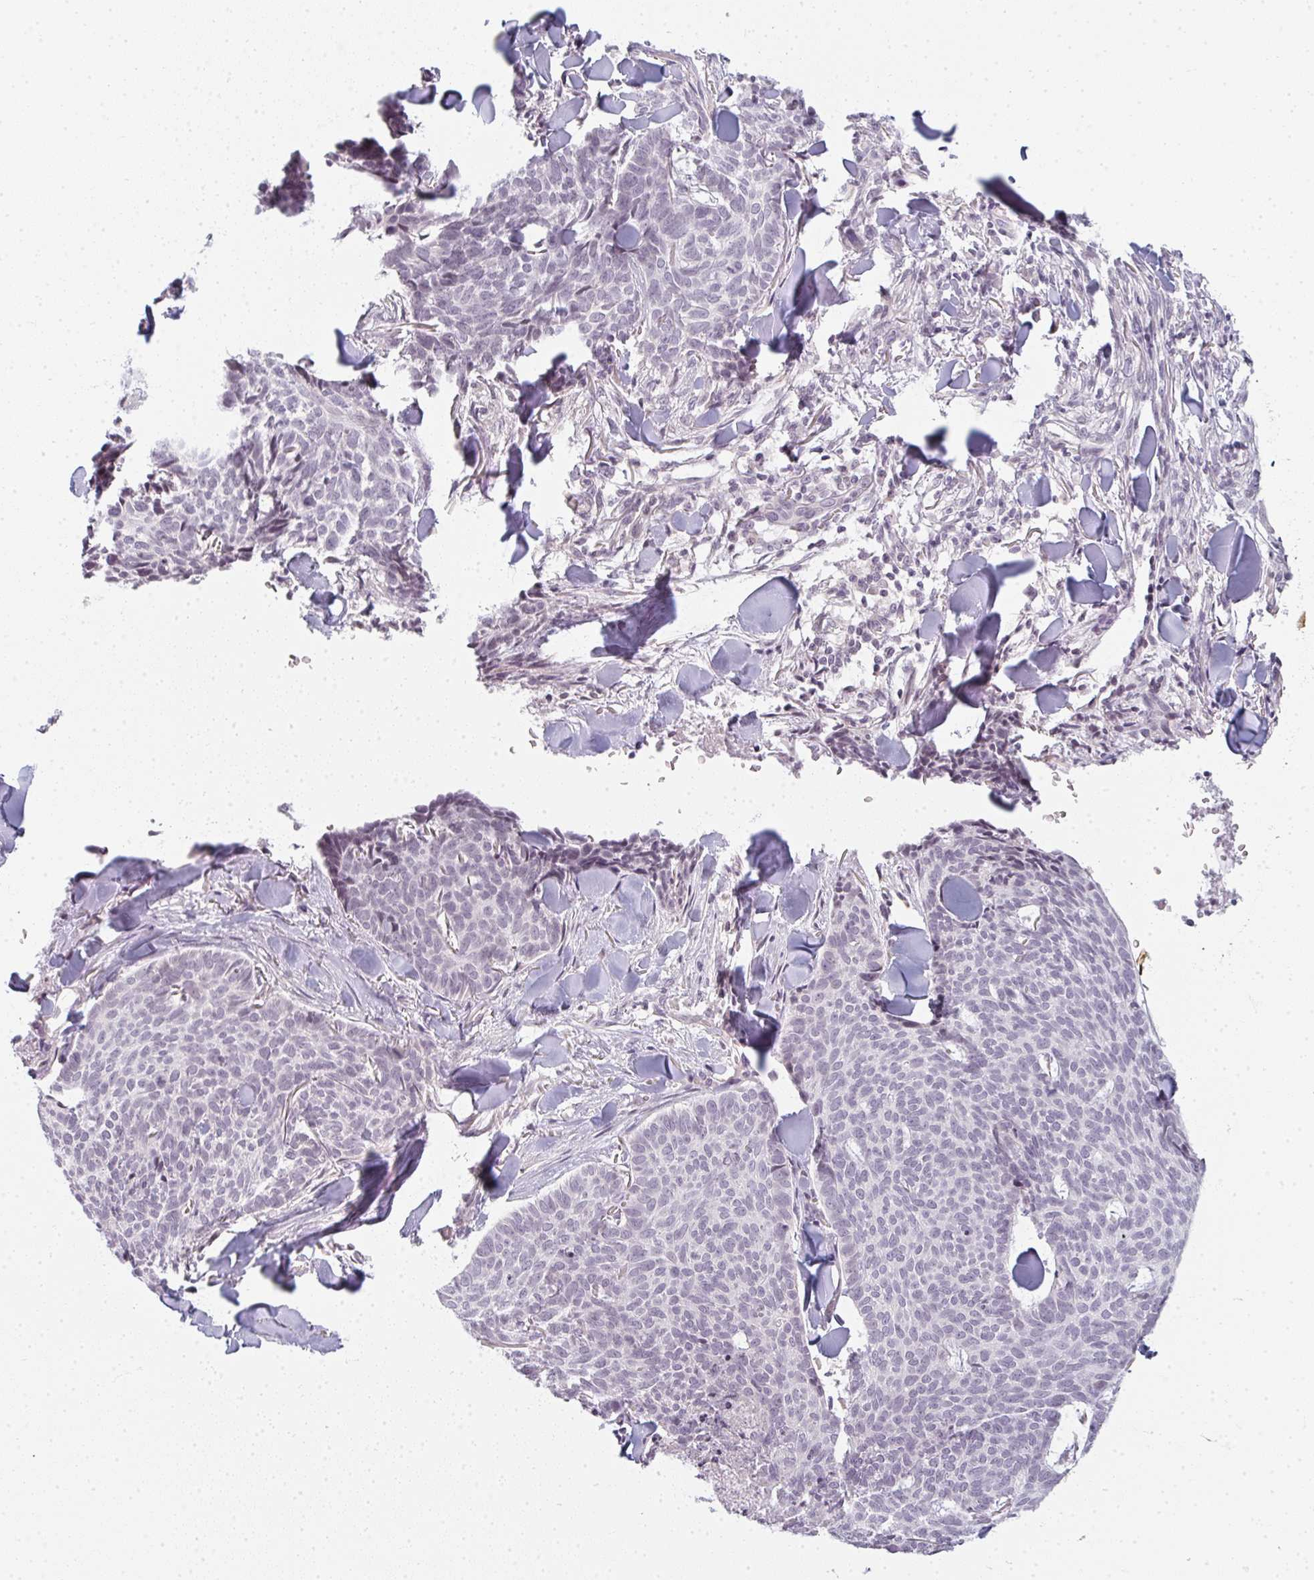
{"staining": {"intensity": "weak", "quantity": "<25%", "location": "nuclear"}, "tissue": "skin cancer", "cell_type": "Tumor cells", "image_type": "cancer", "snomed": [{"axis": "morphology", "description": "Normal tissue, NOS"}, {"axis": "morphology", "description": "Basal cell carcinoma"}, {"axis": "topography", "description": "Skin"}], "caption": "Immunohistochemistry photomicrograph of neoplastic tissue: human skin cancer stained with DAB (3,3'-diaminobenzidine) exhibits no significant protein positivity in tumor cells.", "gene": "RBBP6", "patient": {"sex": "male", "age": 50}}